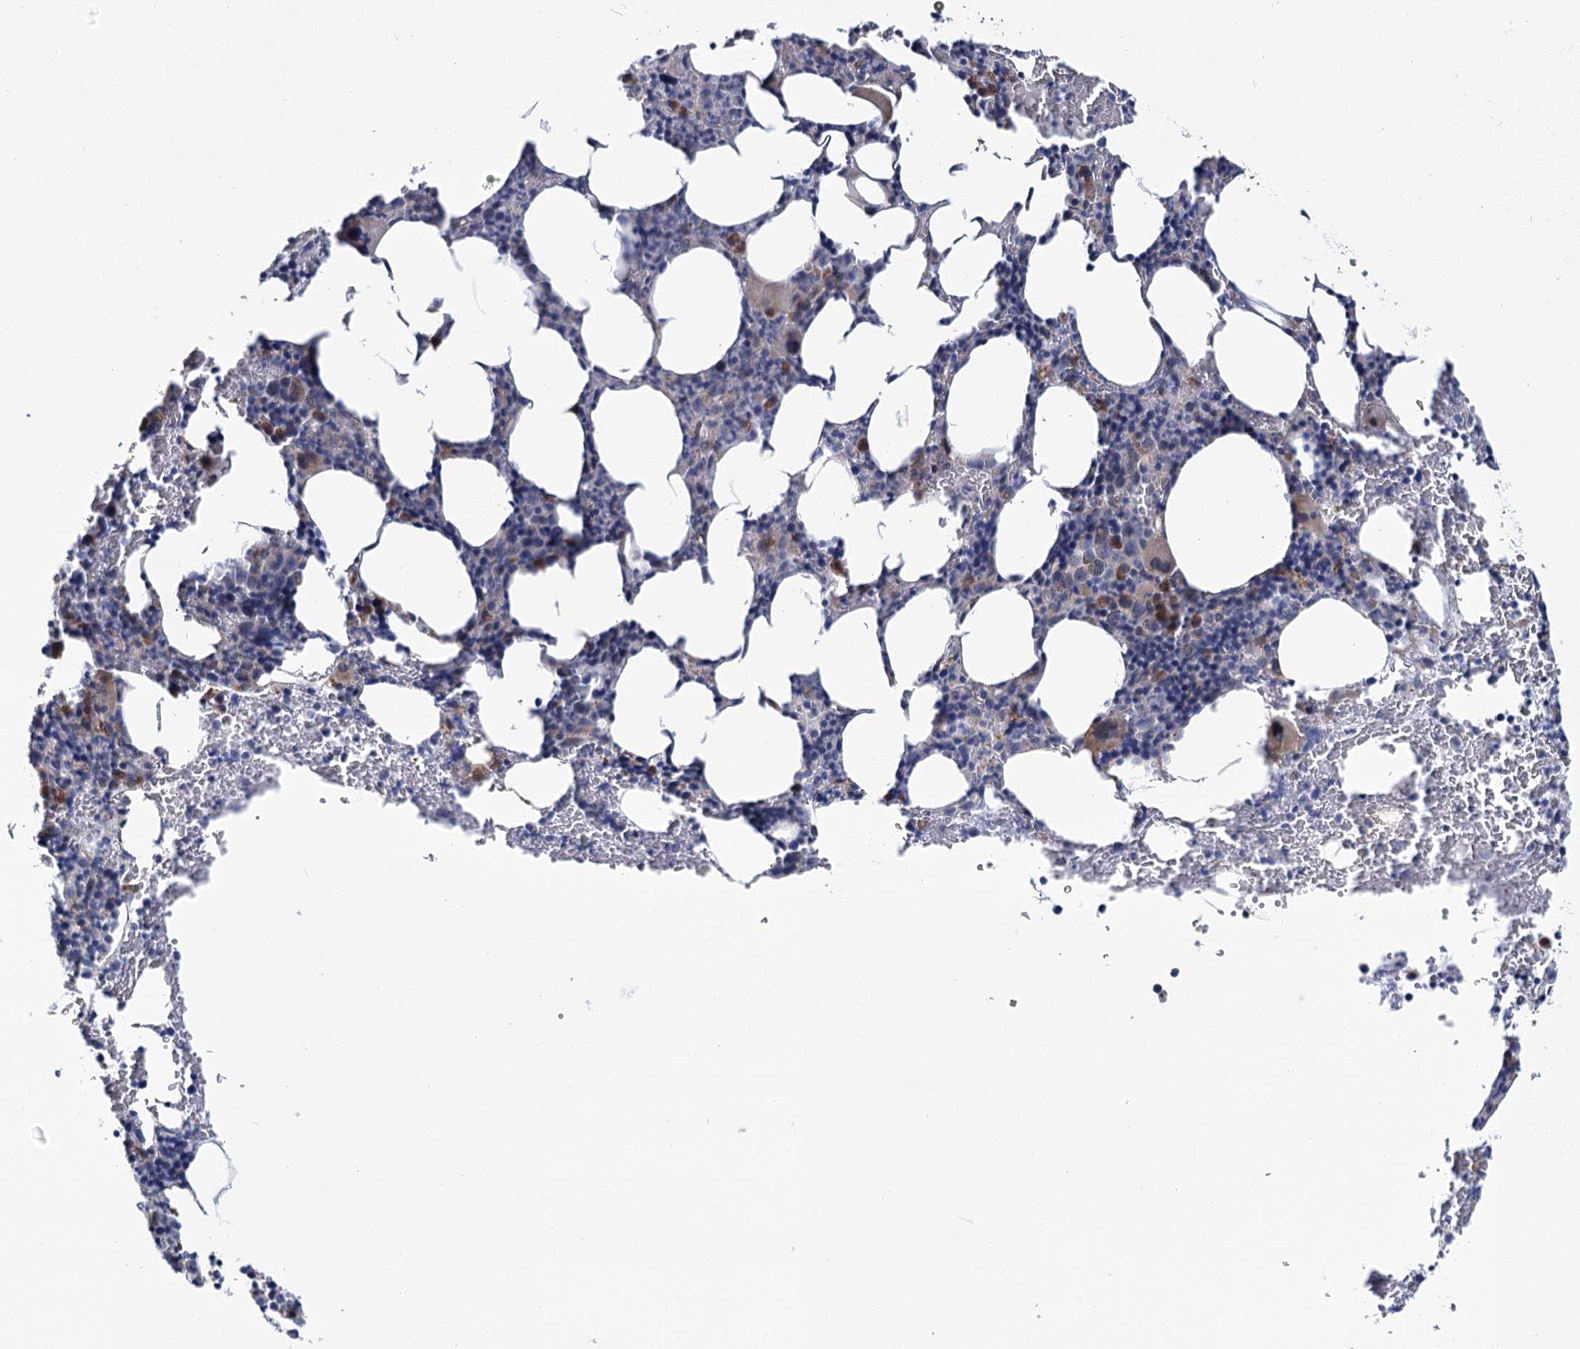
{"staining": {"intensity": "negative", "quantity": "none", "location": "none"}, "tissue": "bone marrow", "cell_type": "Hematopoietic cells", "image_type": "normal", "snomed": [{"axis": "morphology", "description": "Normal tissue, NOS"}, {"axis": "topography", "description": "Bone marrow"}], "caption": "A high-resolution photomicrograph shows immunohistochemistry (IHC) staining of unremarkable bone marrow, which reveals no significant expression in hematopoietic cells. The staining is performed using DAB (3,3'-diaminobenzidine) brown chromogen with nuclei counter-stained in using hematoxylin.", "gene": "CPLANE1", "patient": {"sex": "male", "age": 62}}